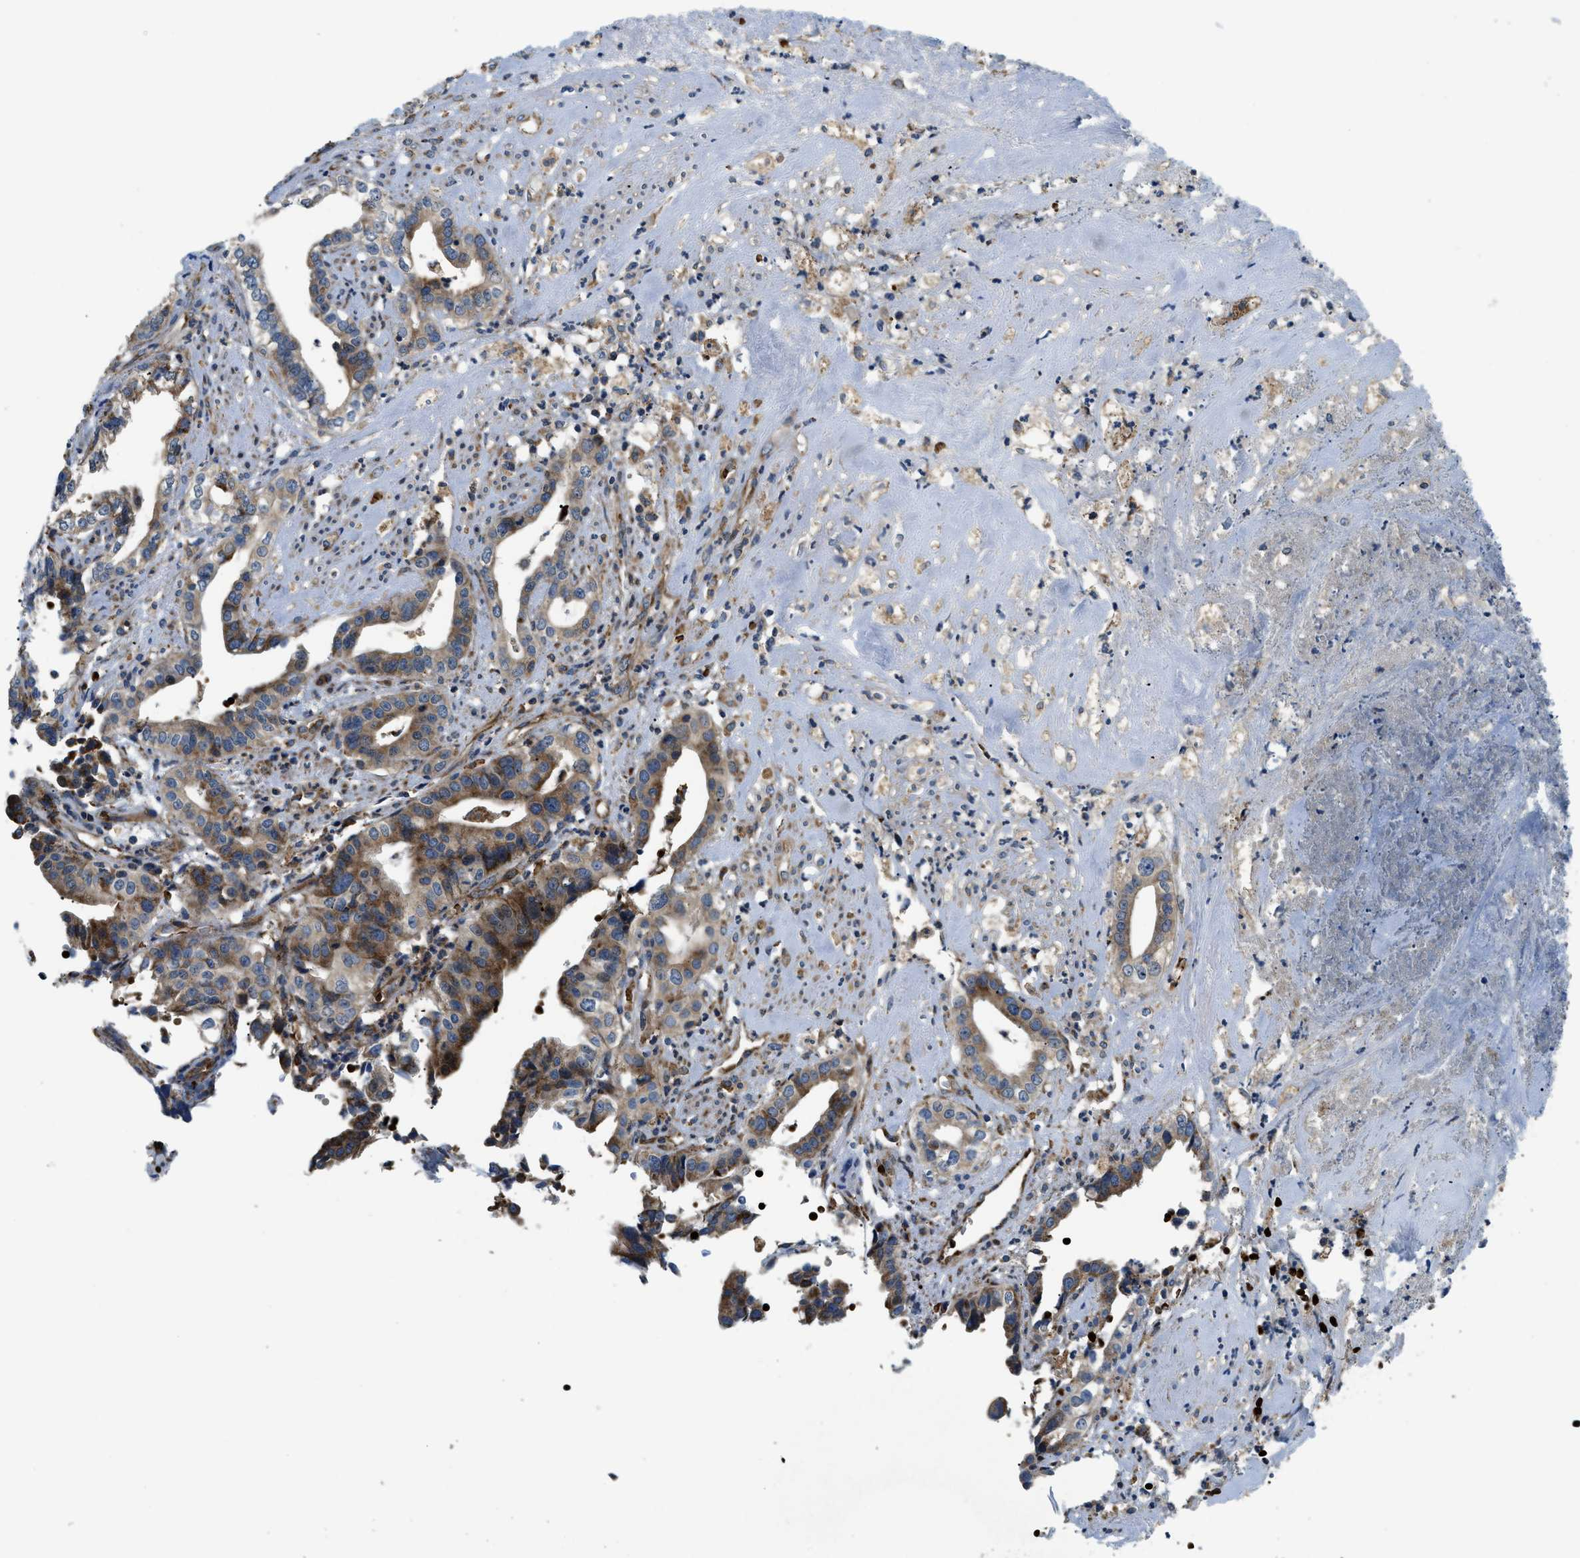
{"staining": {"intensity": "moderate", "quantity": ">75%", "location": "cytoplasmic/membranous"}, "tissue": "liver cancer", "cell_type": "Tumor cells", "image_type": "cancer", "snomed": [{"axis": "morphology", "description": "Cholangiocarcinoma"}, {"axis": "topography", "description": "Liver"}], "caption": "Protein staining reveals moderate cytoplasmic/membranous positivity in approximately >75% of tumor cells in cholangiocarcinoma (liver). Nuclei are stained in blue.", "gene": "CSPG4", "patient": {"sex": "female", "age": 61}}